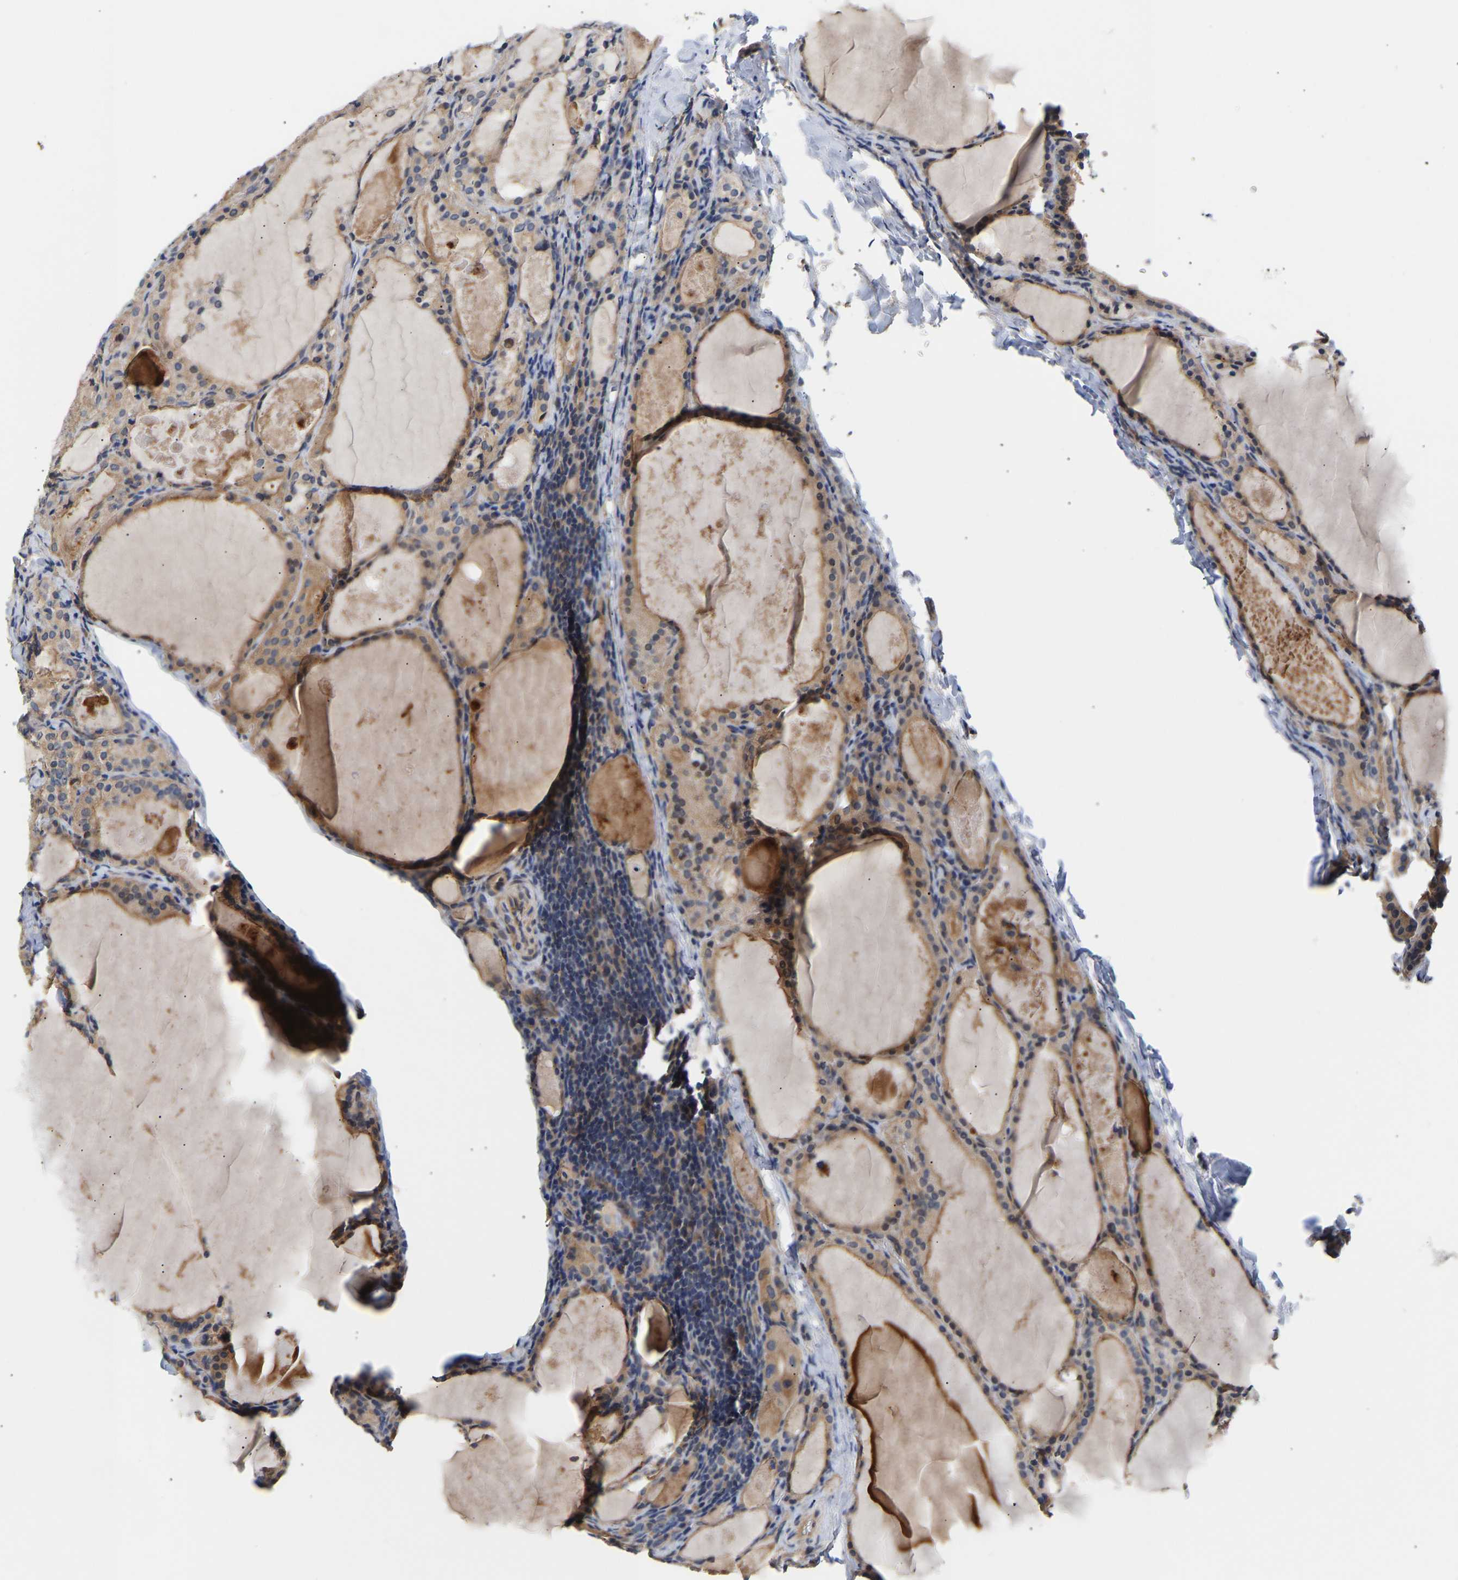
{"staining": {"intensity": "moderate", "quantity": ">75%", "location": "cytoplasmic/membranous"}, "tissue": "thyroid cancer", "cell_type": "Tumor cells", "image_type": "cancer", "snomed": [{"axis": "morphology", "description": "Papillary adenocarcinoma, NOS"}, {"axis": "topography", "description": "Thyroid gland"}], "caption": "A photomicrograph of thyroid cancer stained for a protein exhibits moderate cytoplasmic/membranous brown staining in tumor cells.", "gene": "KASH5", "patient": {"sex": "female", "age": 42}}